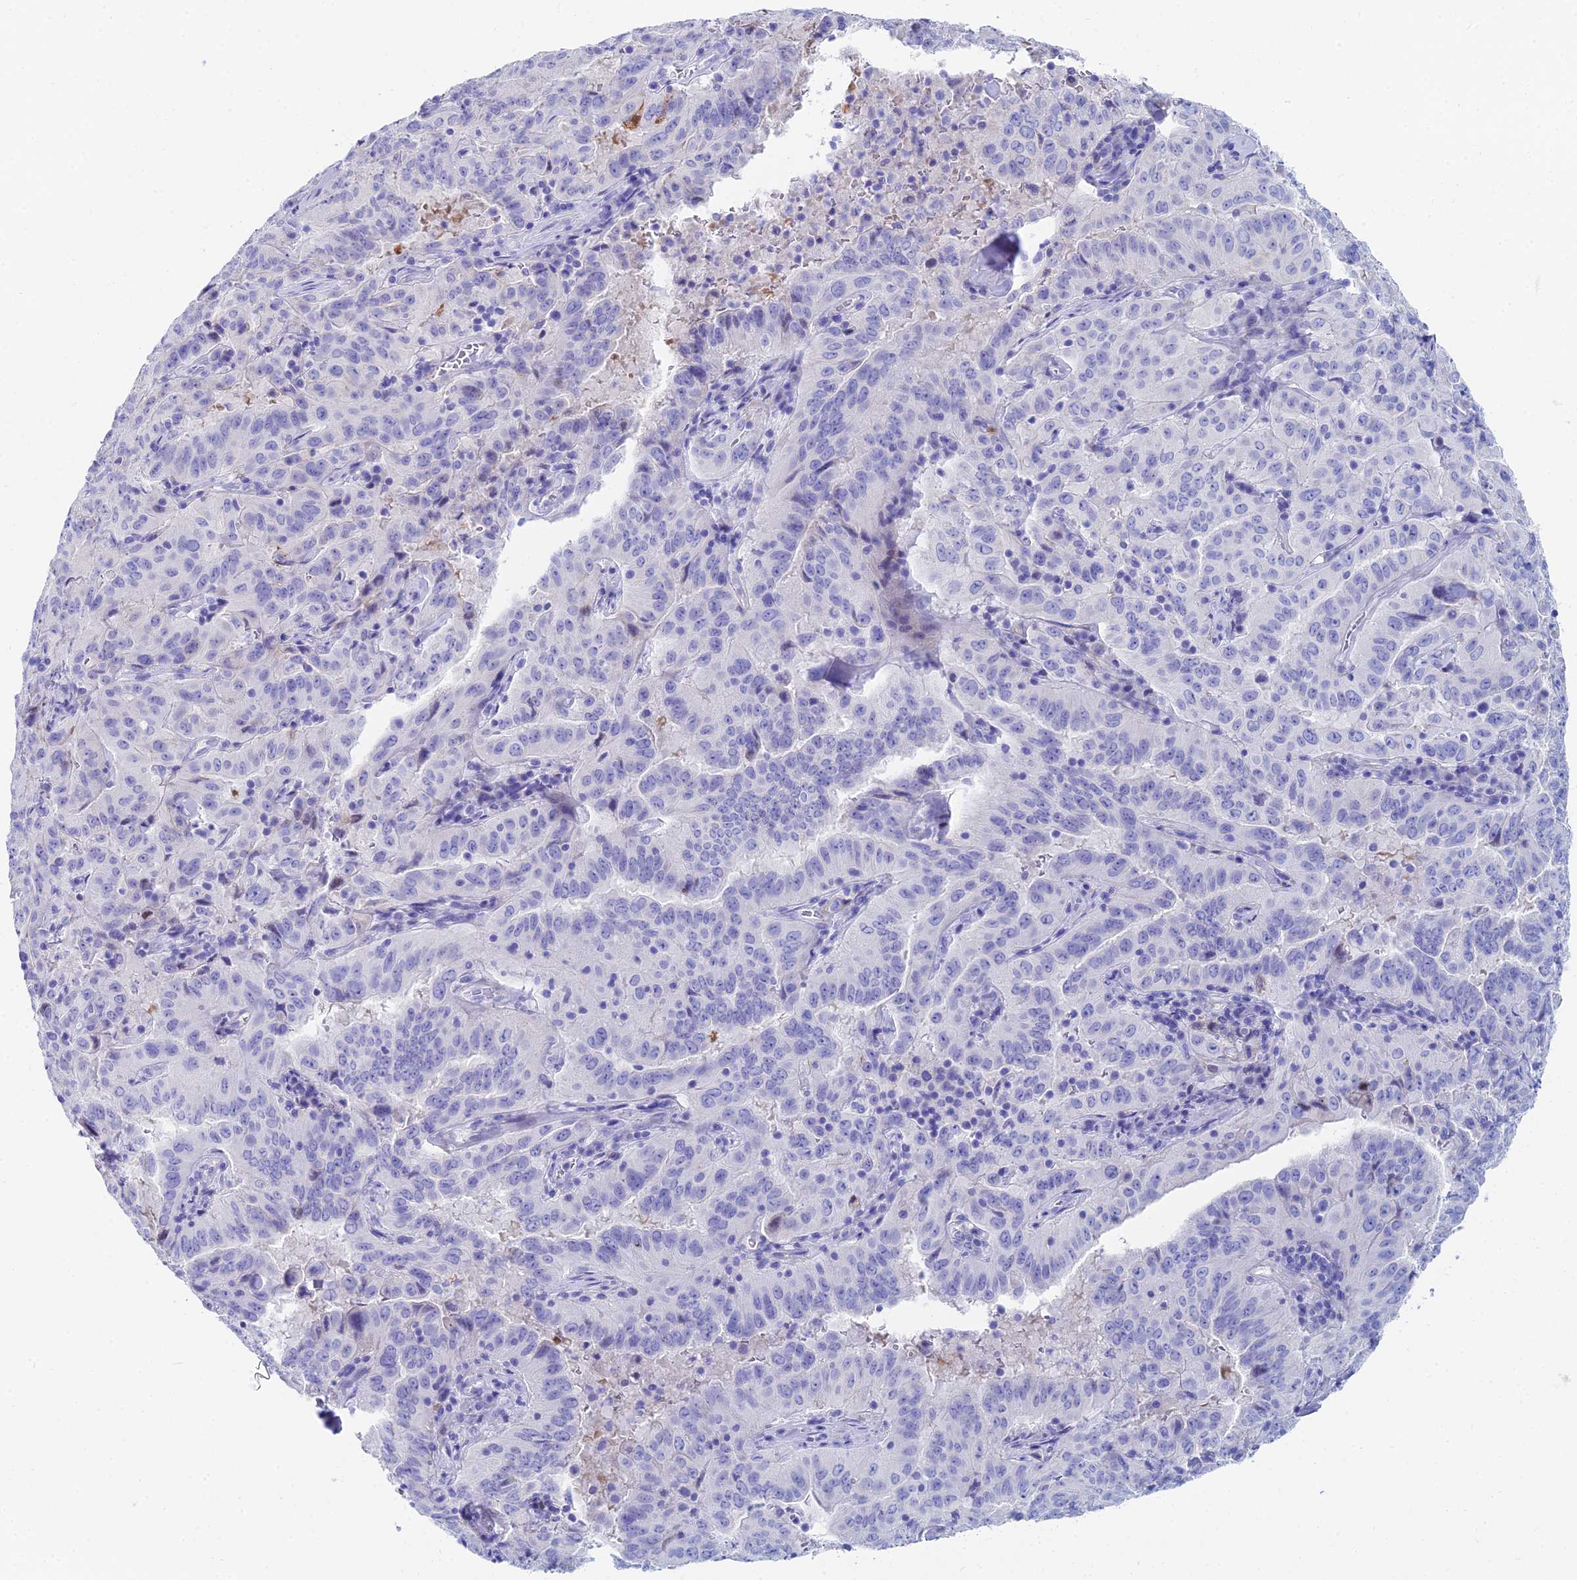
{"staining": {"intensity": "negative", "quantity": "none", "location": "none"}, "tissue": "pancreatic cancer", "cell_type": "Tumor cells", "image_type": "cancer", "snomed": [{"axis": "morphology", "description": "Adenocarcinoma, NOS"}, {"axis": "topography", "description": "Pancreas"}], "caption": "IHC image of pancreatic cancer (adenocarcinoma) stained for a protein (brown), which exhibits no expression in tumor cells.", "gene": "HSPA1L", "patient": {"sex": "male", "age": 63}}